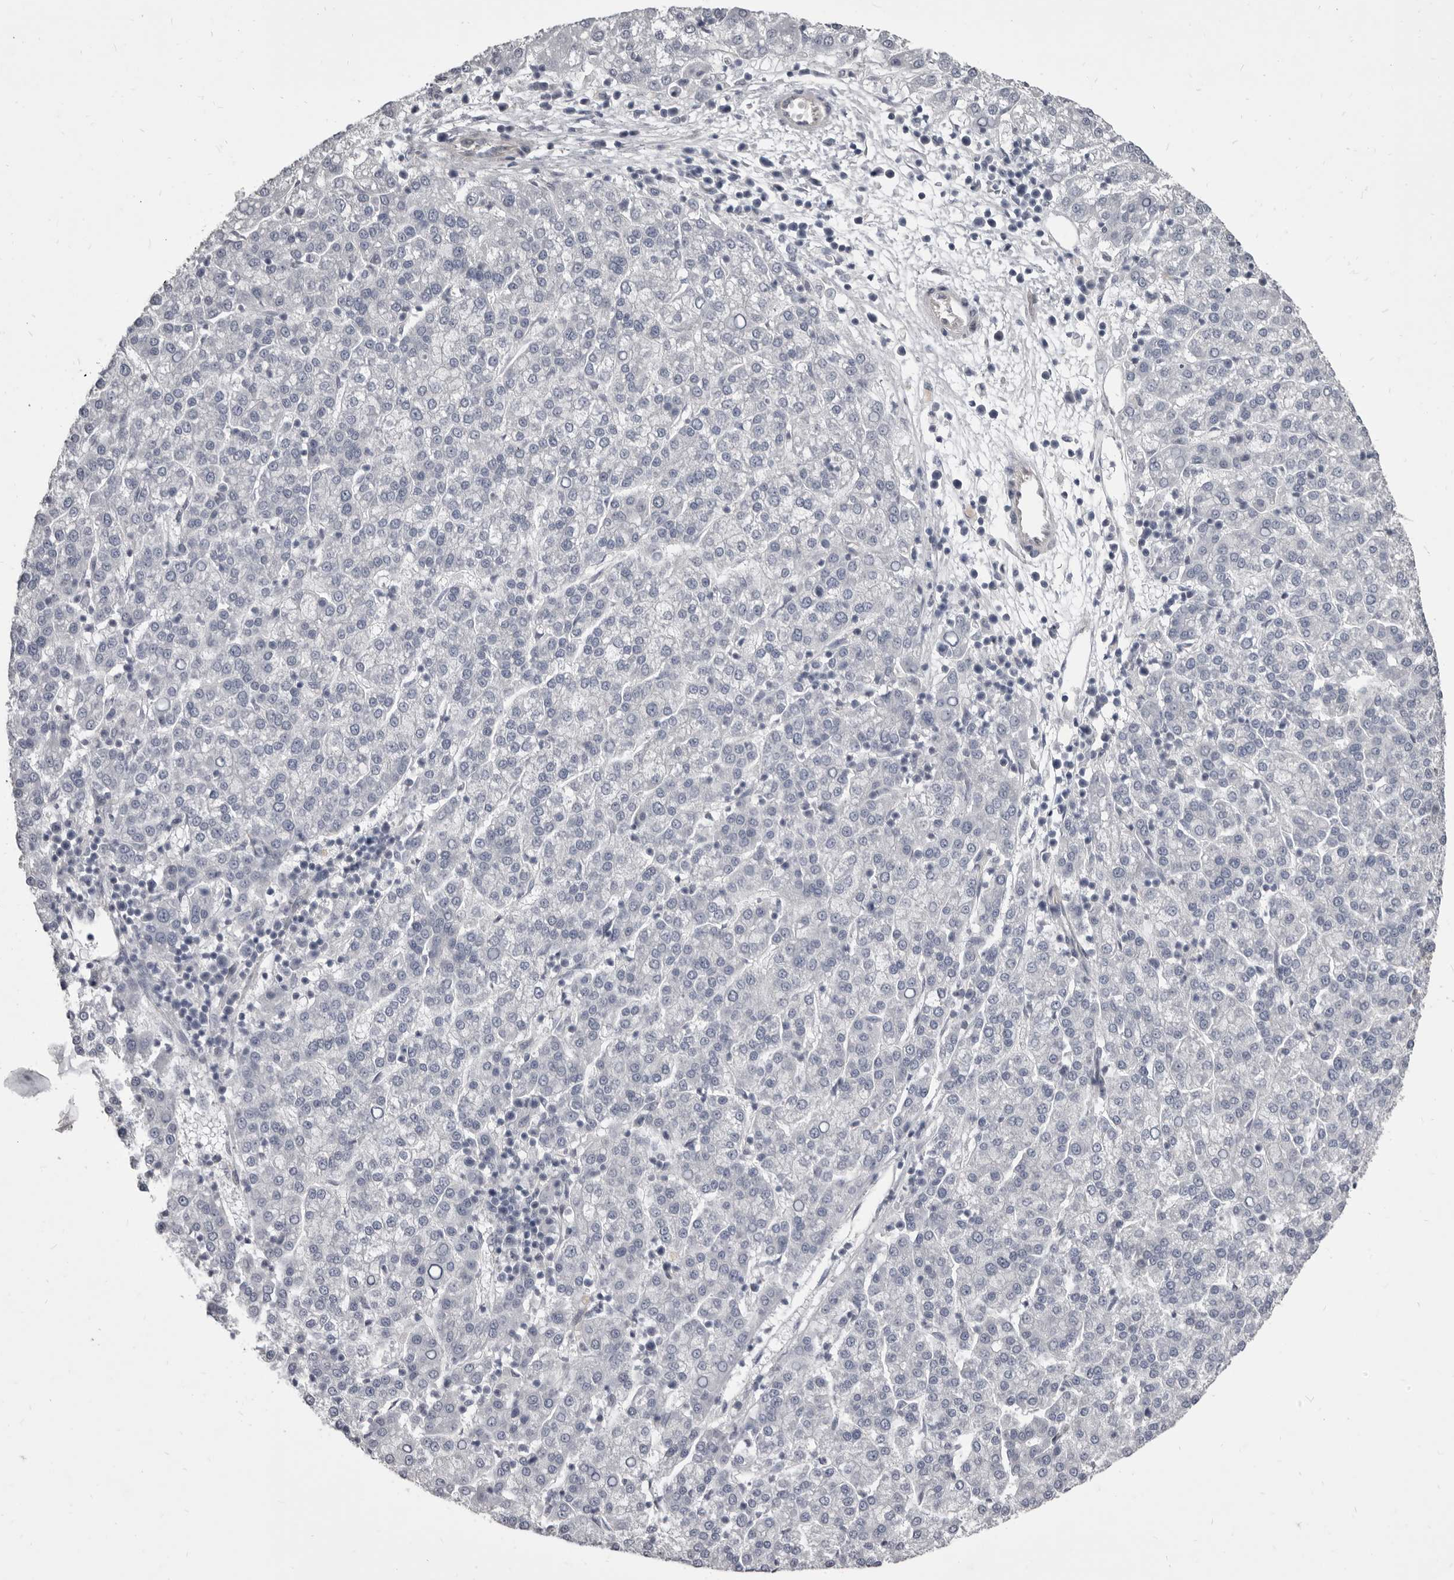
{"staining": {"intensity": "negative", "quantity": "none", "location": "none"}, "tissue": "liver cancer", "cell_type": "Tumor cells", "image_type": "cancer", "snomed": [{"axis": "morphology", "description": "Carcinoma, Hepatocellular, NOS"}, {"axis": "topography", "description": "Liver"}], "caption": "This is an IHC photomicrograph of hepatocellular carcinoma (liver). There is no expression in tumor cells.", "gene": "GSK3B", "patient": {"sex": "female", "age": 58}}